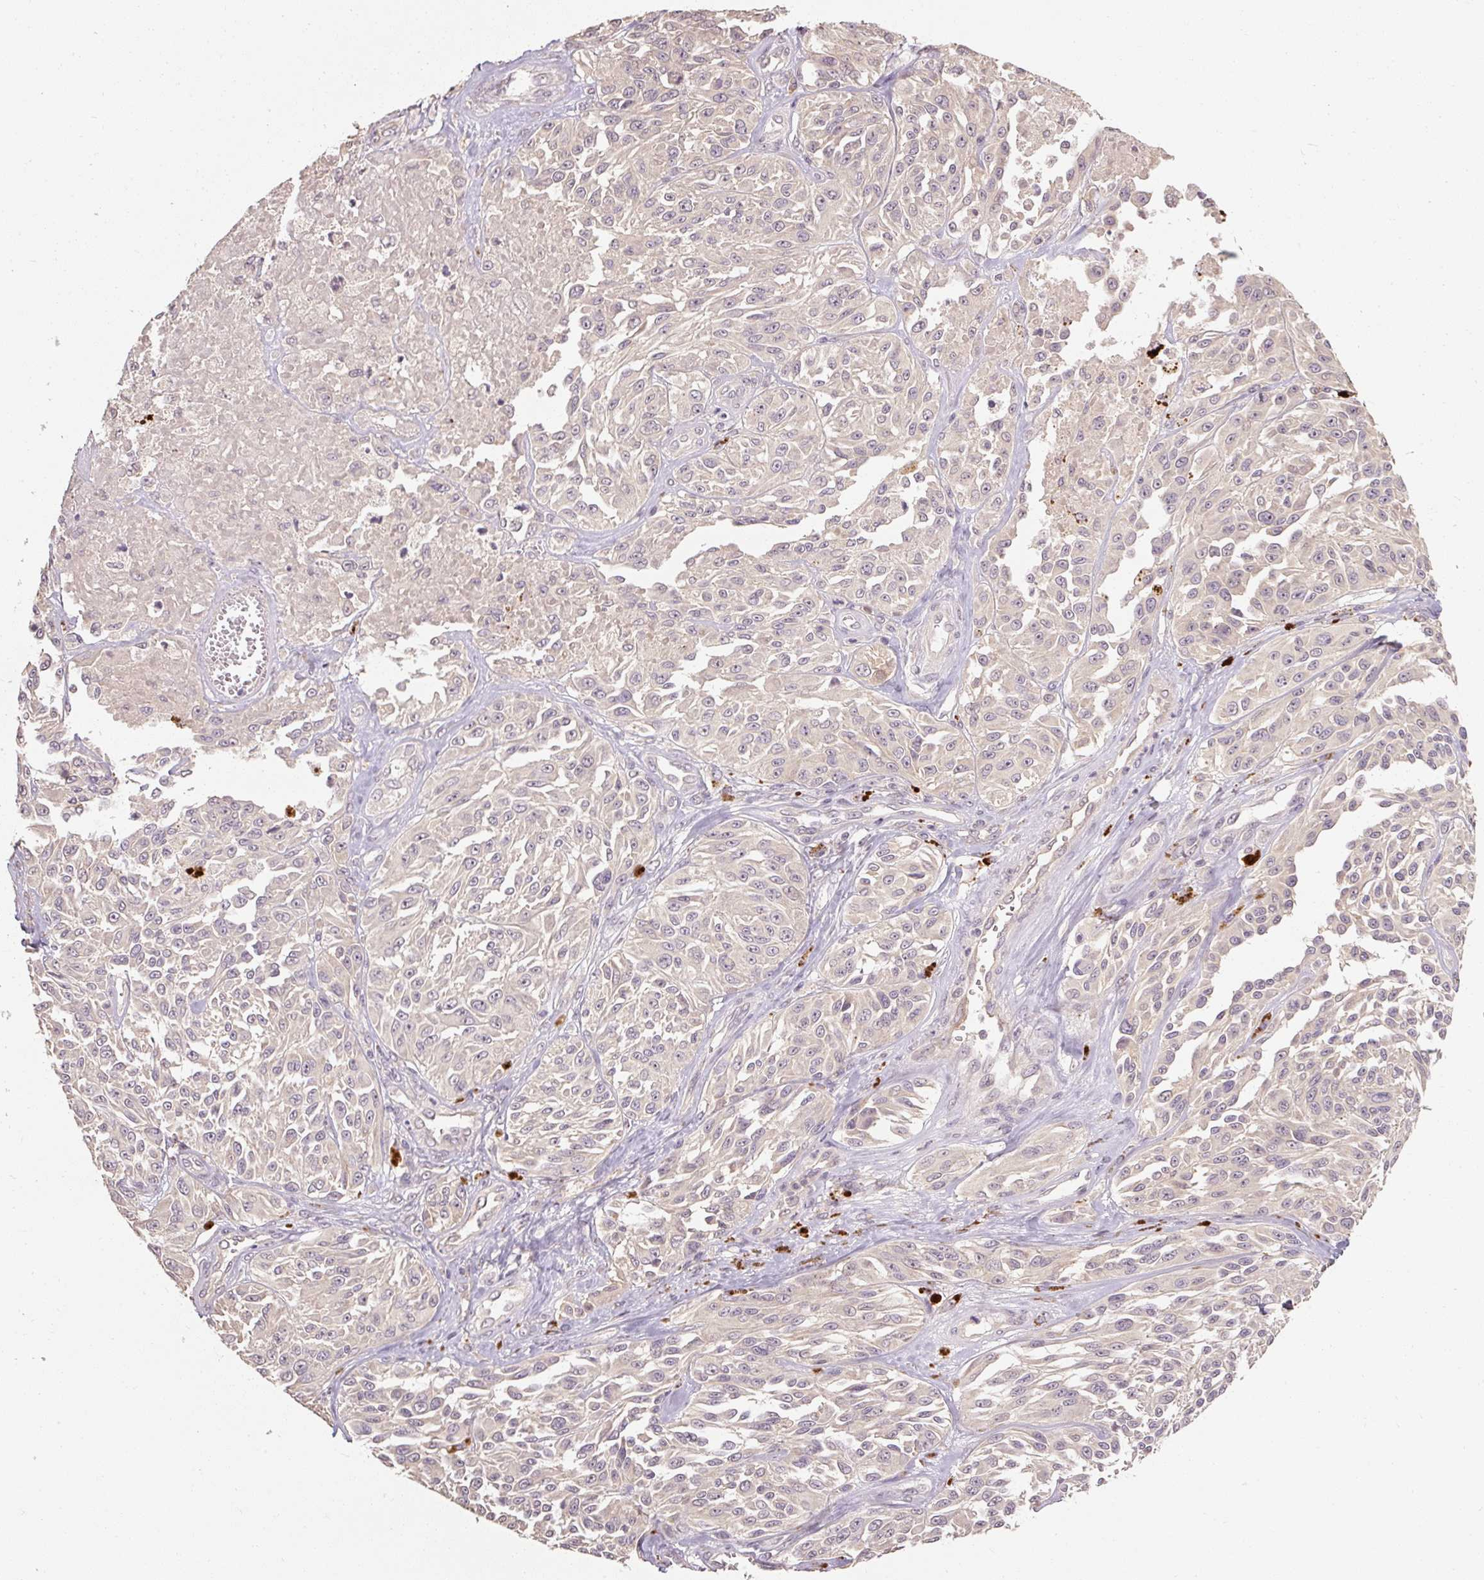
{"staining": {"intensity": "negative", "quantity": "none", "location": "none"}, "tissue": "melanoma", "cell_type": "Tumor cells", "image_type": "cancer", "snomed": [{"axis": "morphology", "description": "Malignant melanoma, NOS"}, {"axis": "topography", "description": "Skin"}], "caption": "Immunohistochemical staining of malignant melanoma displays no significant staining in tumor cells.", "gene": "CFAP65", "patient": {"sex": "male", "age": 94}}